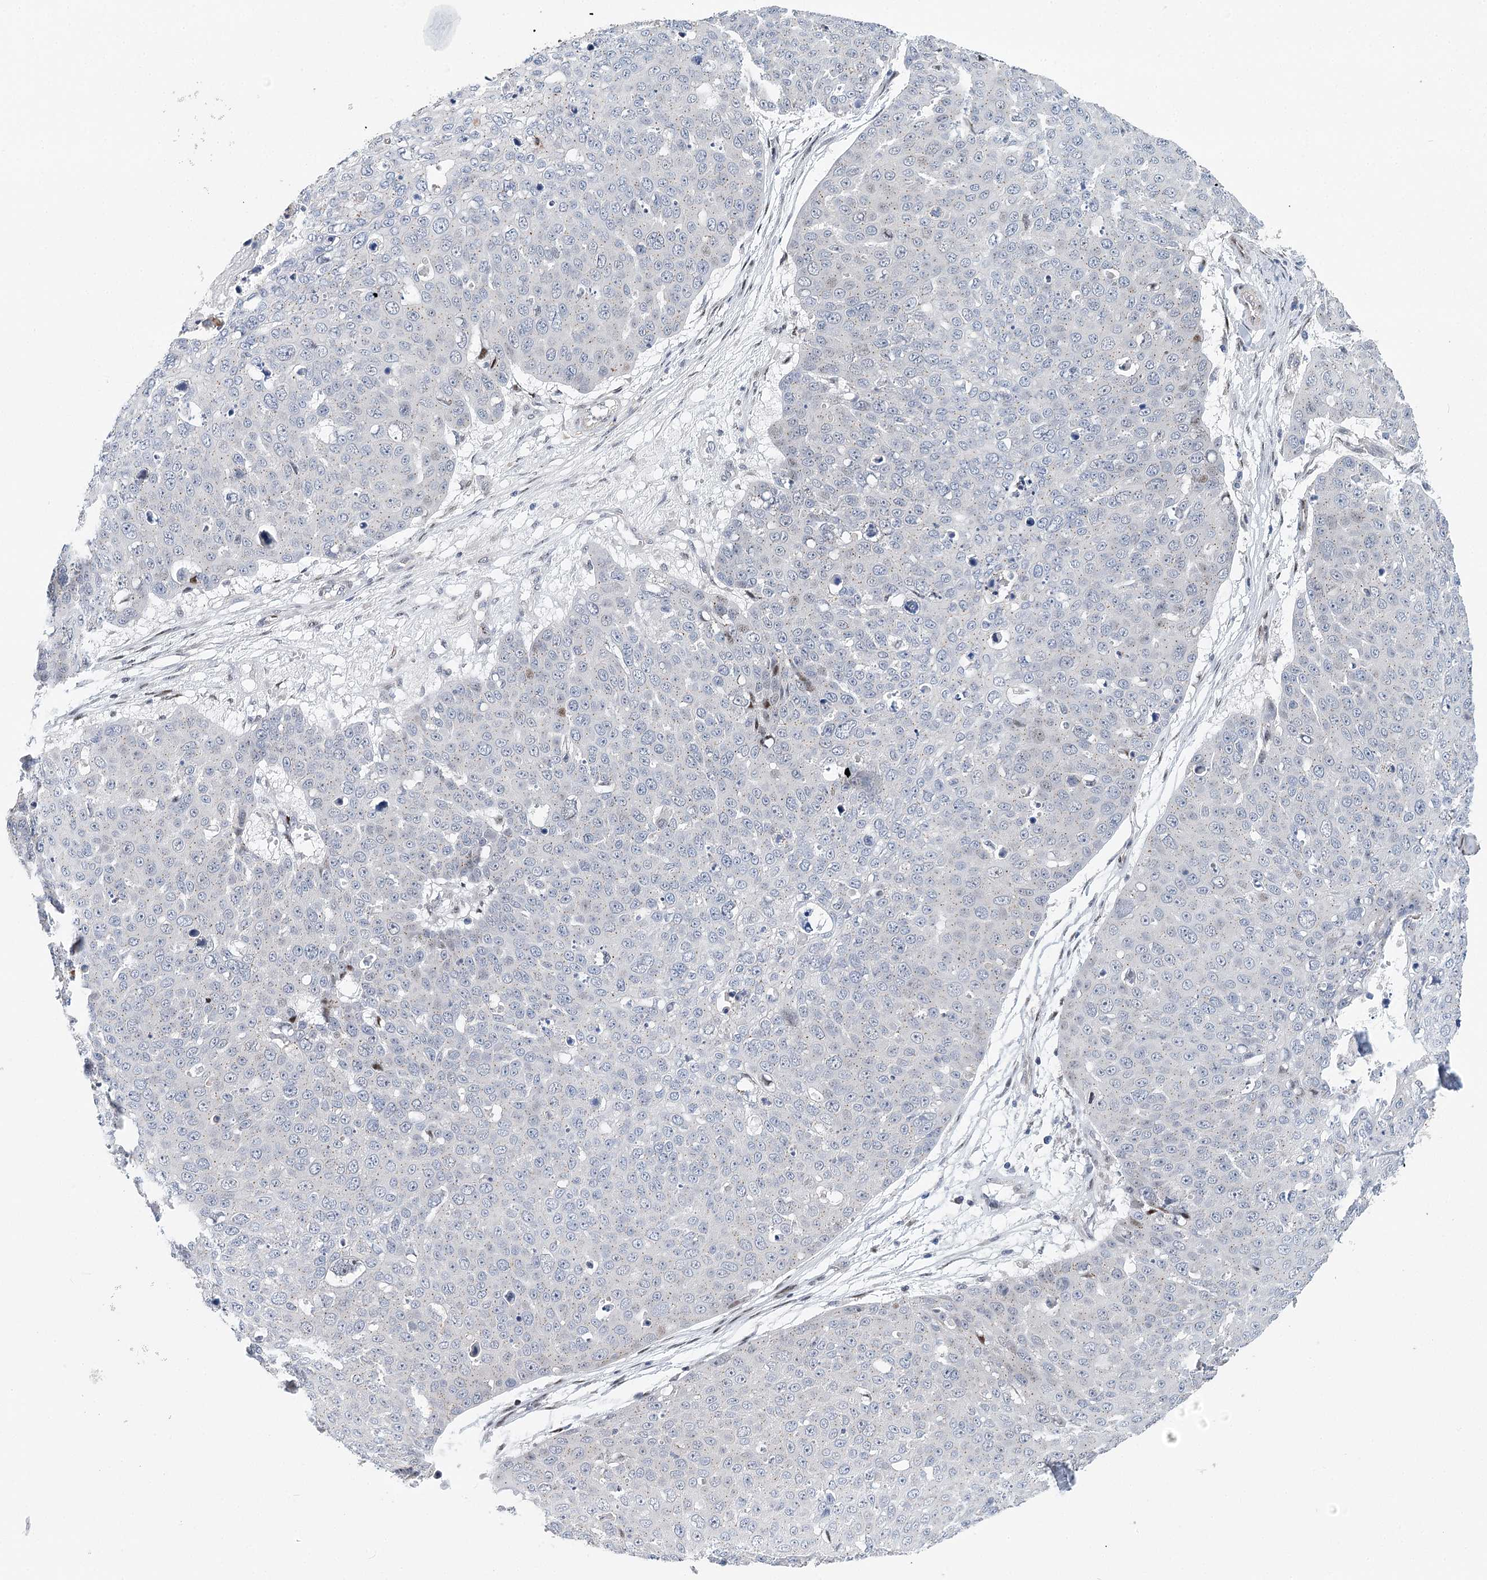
{"staining": {"intensity": "negative", "quantity": "none", "location": "none"}, "tissue": "skin cancer", "cell_type": "Tumor cells", "image_type": "cancer", "snomed": [{"axis": "morphology", "description": "Squamous cell carcinoma, NOS"}, {"axis": "topography", "description": "Skin"}], "caption": "Skin cancer was stained to show a protein in brown. There is no significant positivity in tumor cells. (DAB (3,3'-diaminobenzidine) IHC, high magnification).", "gene": "CAMTA1", "patient": {"sex": "male", "age": 71}}